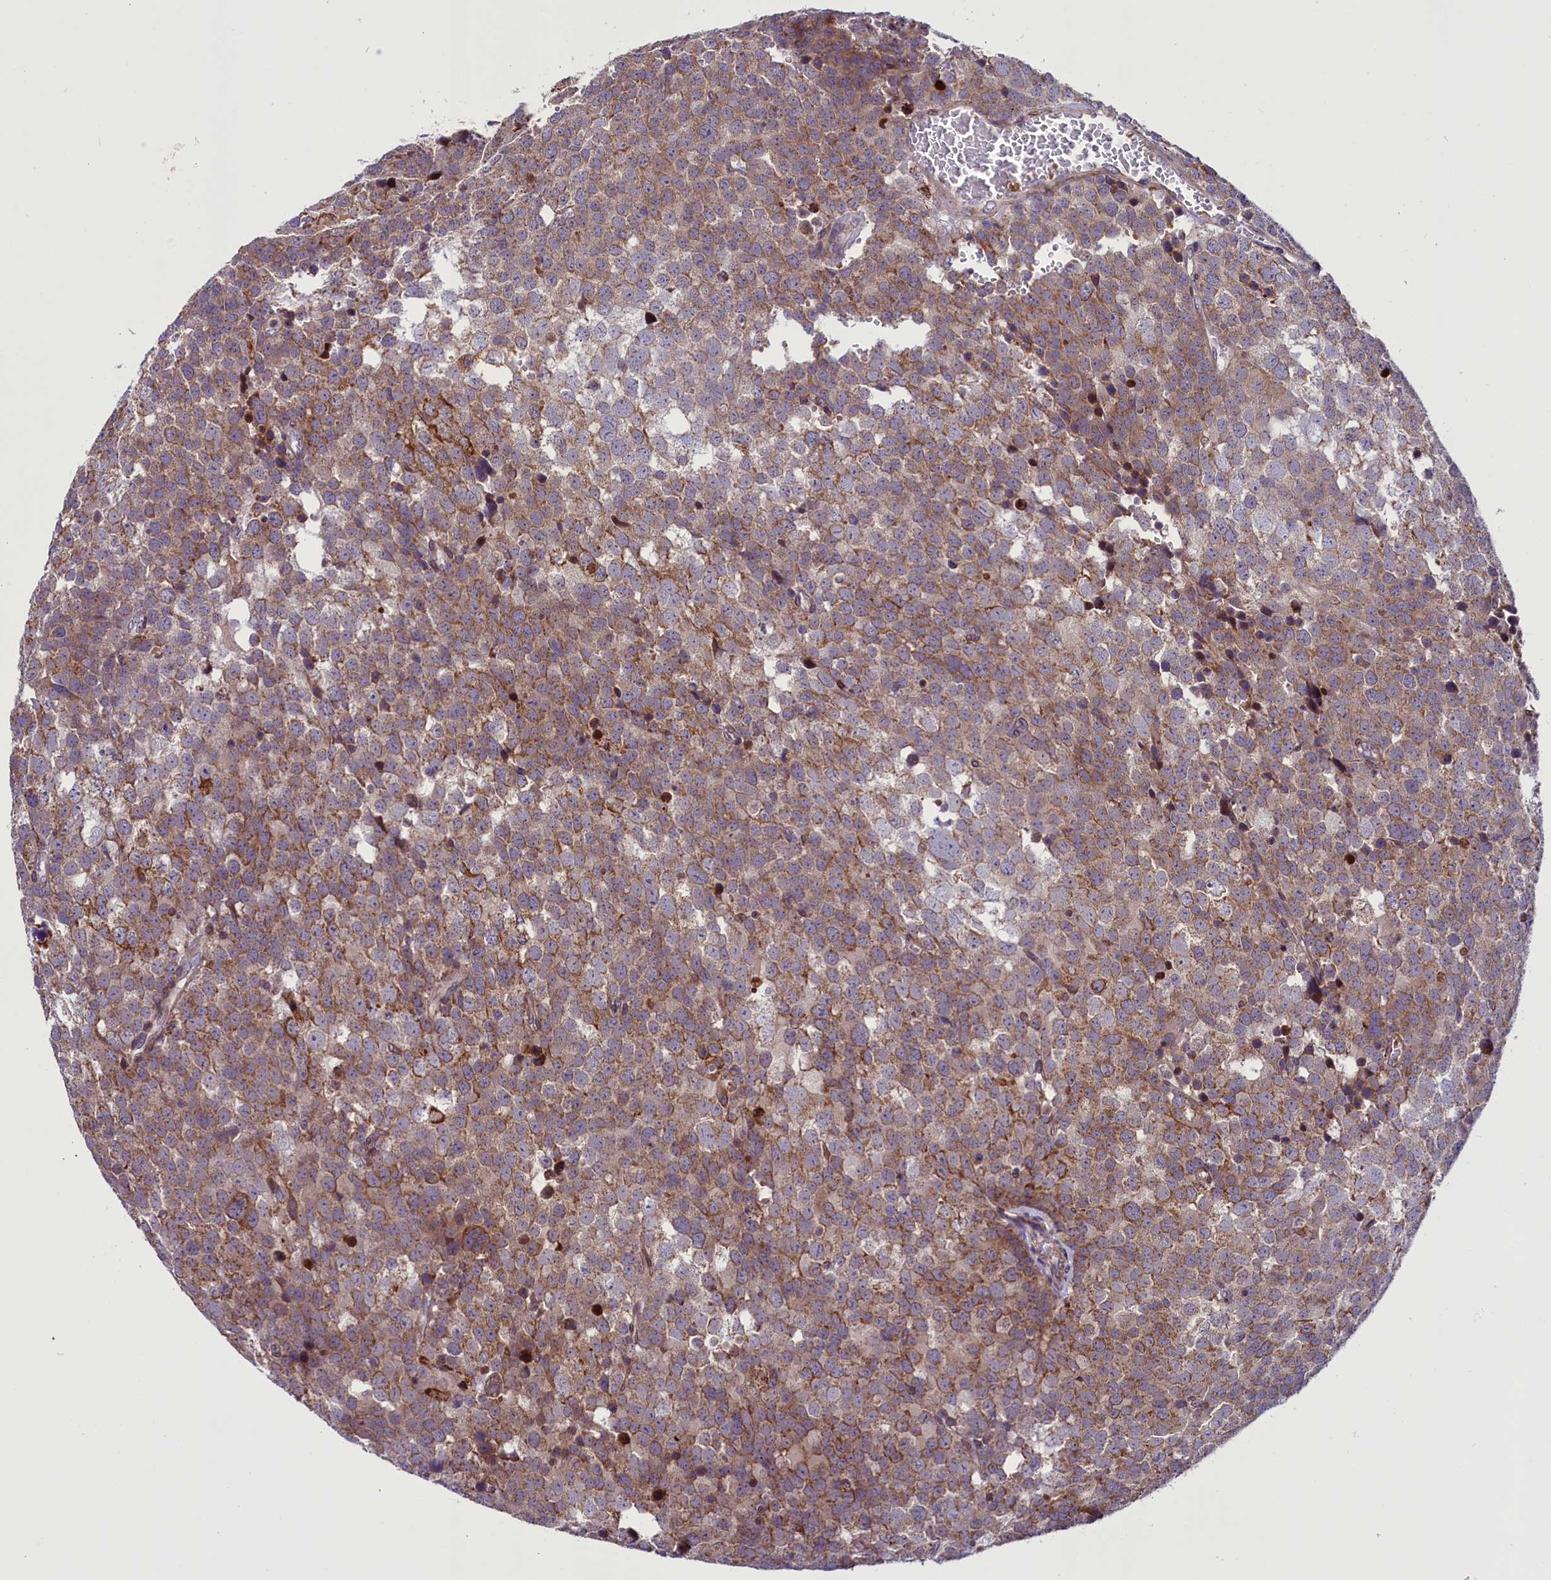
{"staining": {"intensity": "moderate", "quantity": ">75%", "location": "cytoplasmic/membranous"}, "tissue": "testis cancer", "cell_type": "Tumor cells", "image_type": "cancer", "snomed": [{"axis": "morphology", "description": "Seminoma, NOS"}, {"axis": "topography", "description": "Testis"}], "caption": "DAB (3,3'-diaminobenzidine) immunohistochemical staining of testis cancer (seminoma) demonstrates moderate cytoplasmic/membranous protein positivity in approximately >75% of tumor cells.", "gene": "MIEF2", "patient": {"sex": "male", "age": 71}}